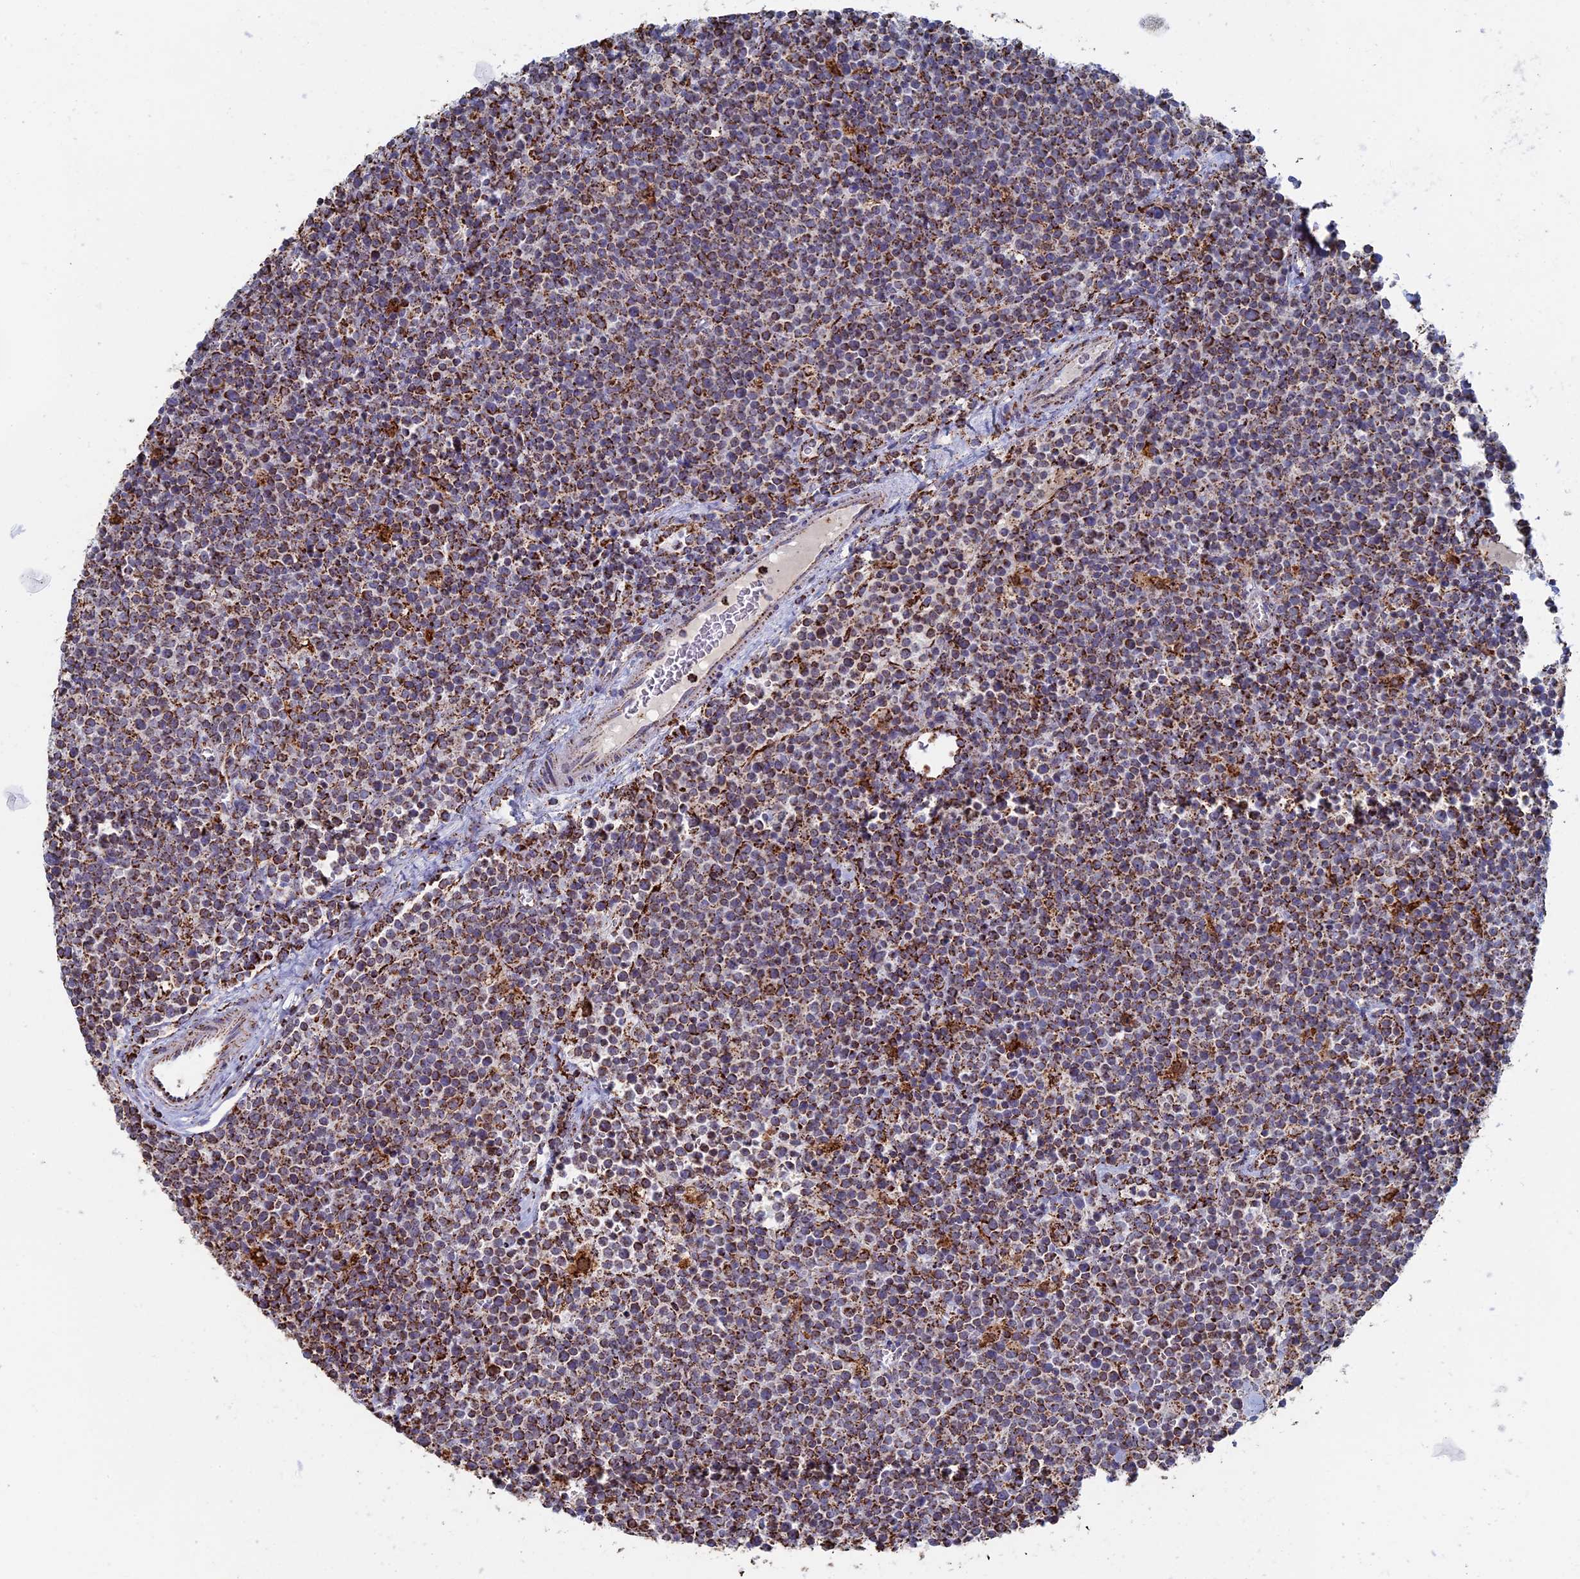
{"staining": {"intensity": "weak", "quantity": ">75%", "location": "cytoplasmic/membranous"}, "tissue": "lymphoma", "cell_type": "Tumor cells", "image_type": "cancer", "snomed": [{"axis": "morphology", "description": "Malignant lymphoma, non-Hodgkin's type, High grade"}, {"axis": "topography", "description": "Lymph node"}], "caption": "A high-resolution histopathology image shows IHC staining of lymphoma, which exhibits weak cytoplasmic/membranous expression in about >75% of tumor cells. The staining is performed using DAB (3,3'-diaminobenzidine) brown chromogen to label protein expression. The nuclei are counter-stained blue using hematoxylin.", "gene": "SEC24D", "patient": {"sex": "male", "age": 61}}